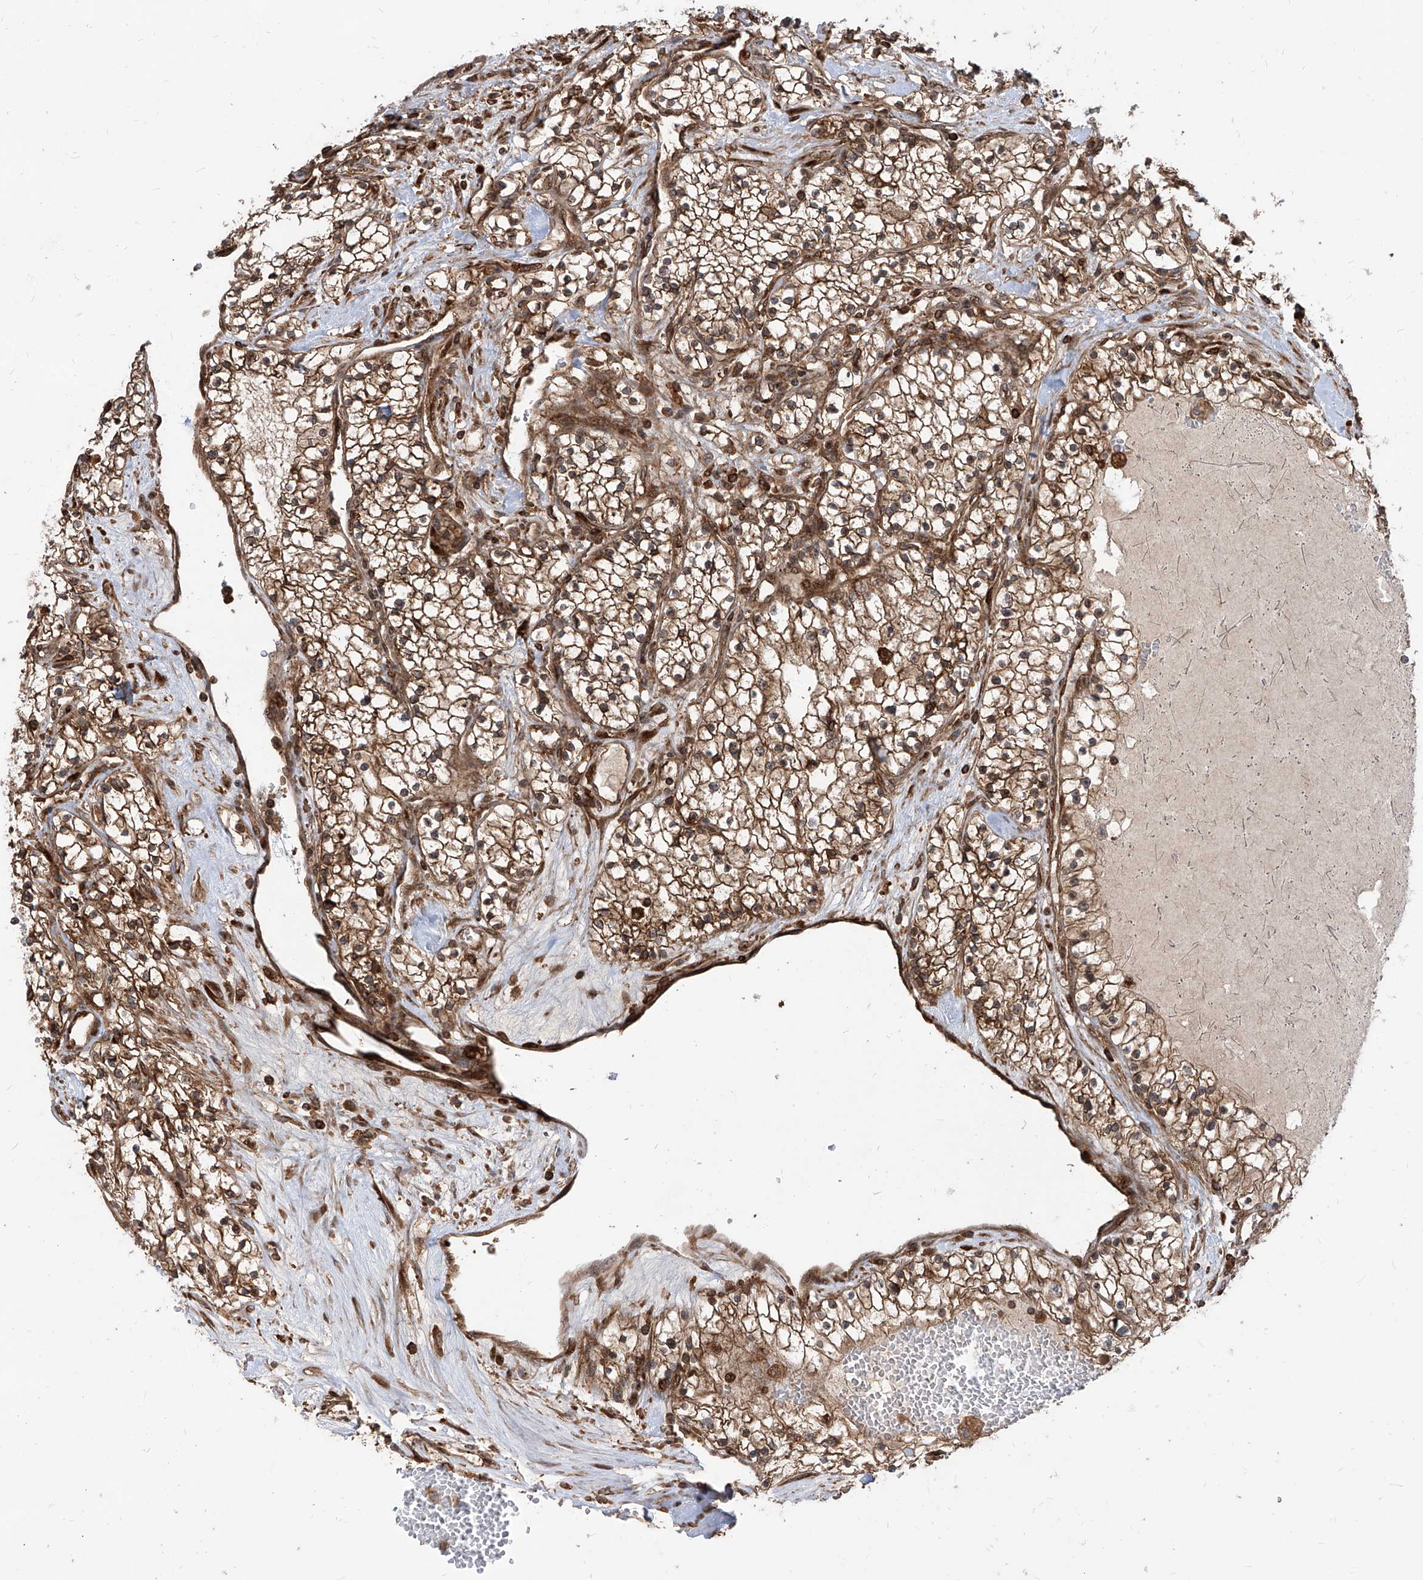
{"staining": {"intensity": "moderate", "quantity": ">75%", "location": "cytoplasmic/membranous"}, "tissue": "renal cancer", "cell_type": "Tumor cells", "image_type": "cancer", "snomed": [{"axis": "morphology", "description": "Normal tissue, NOS"}, {"axis": "morphology", "description": "Adenocarcinoma, NOS"}, {"axis": "topography", "description": "Kidney"}], "caption": "Protein staining reveals moderate cytoplasmic/membranous staining in approximately >75% of tumor cells in renal cancer.", "gene": "MAGED2", "patient": {"sex": "male", "age": 68}}